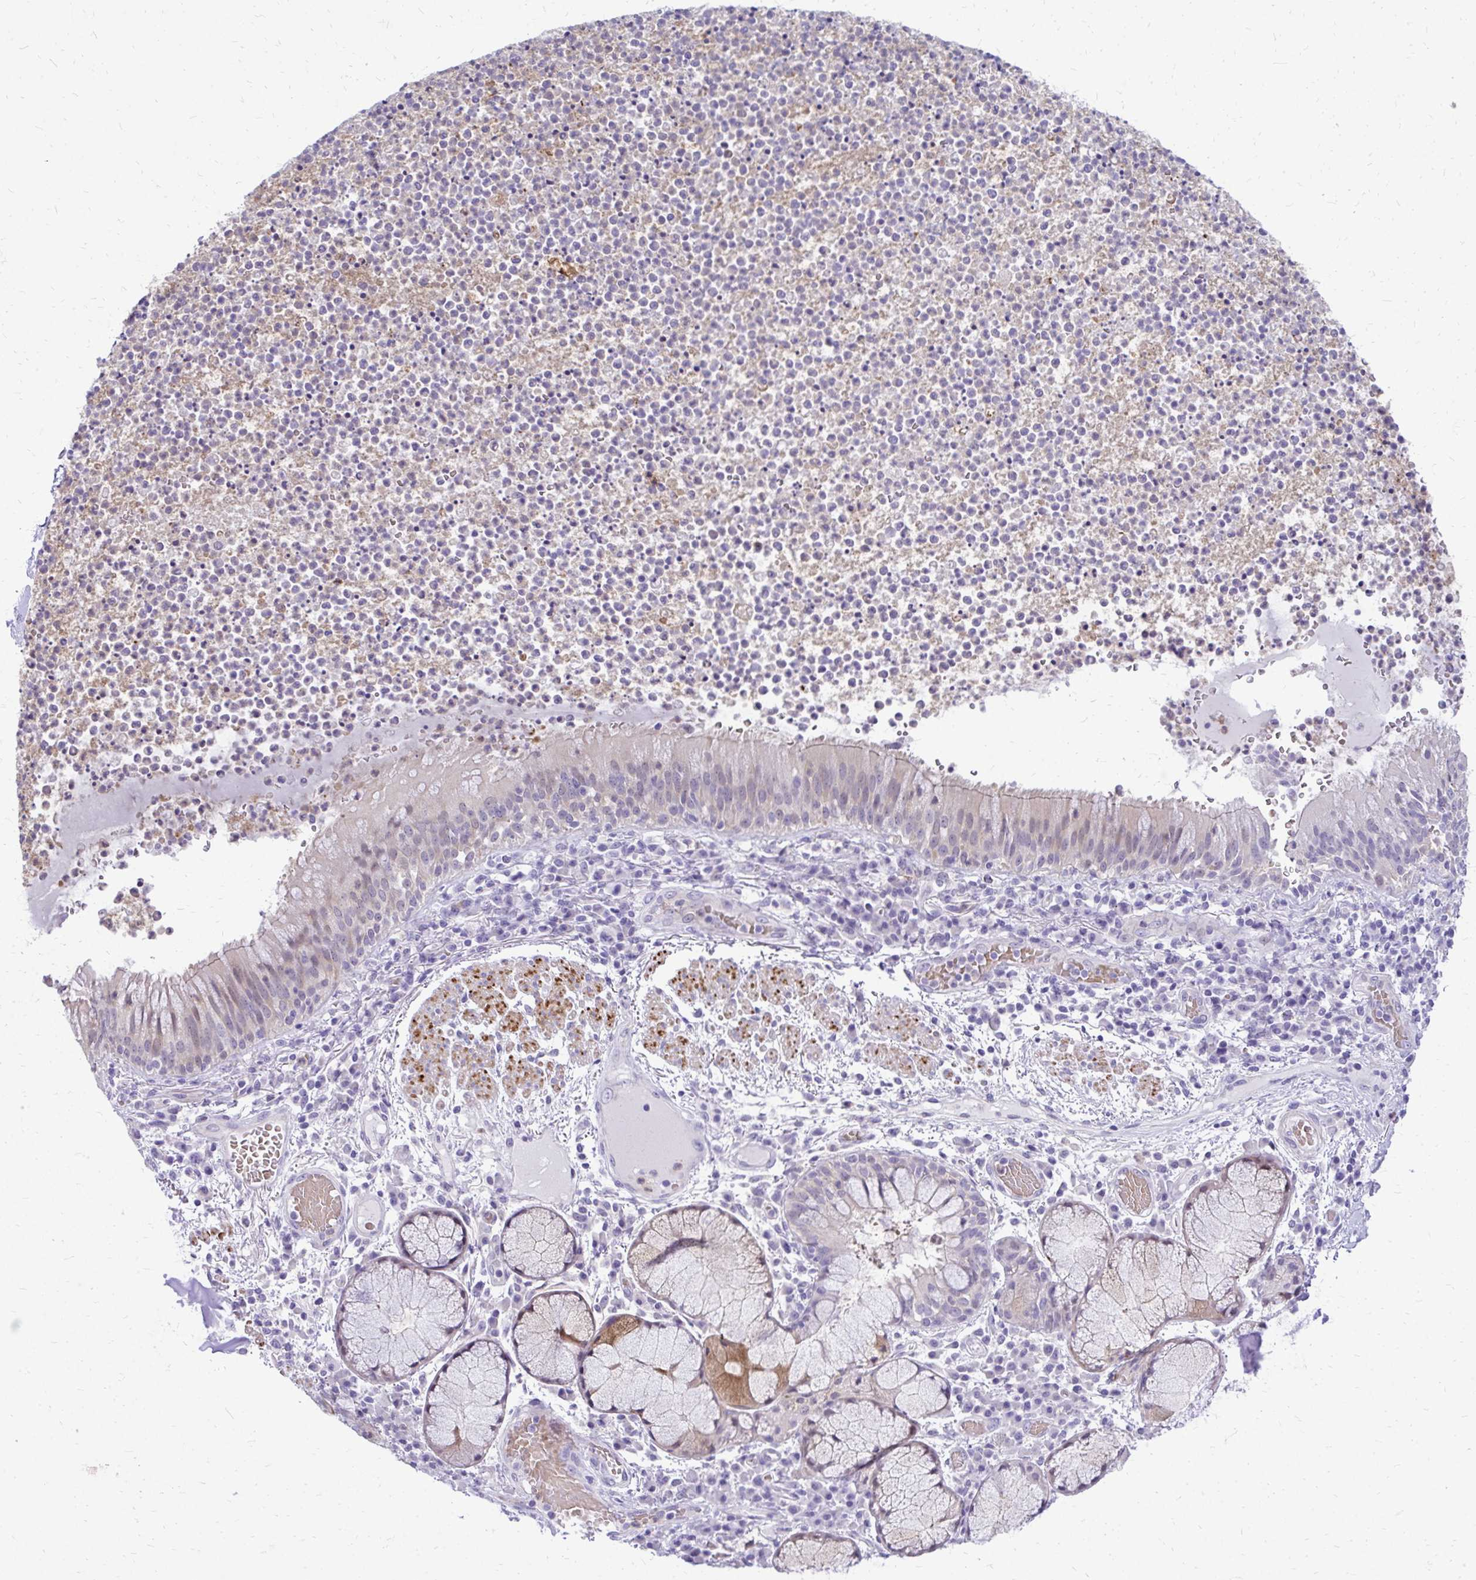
{"staining": {"intensity": "weak", "quantity": "<25%", "location": "cytoplasmic/membranous"}, "tissue": "bronchus", "cell_type": "Respiratory epithelial cells", "image_type": "normal", "snomed": [{"axis": "morphology", "description": "Normal tissue, NOS"}, {"axis": "topography", "description": "Lymph node"}, {"axis": "topography", "description": "Bronchus"}], "caption": "Immunohistochemical staining of normal bronchus shows no significant expression in respiratory epithelial cells.", "gene": "ZSWIM9", "patient": {"sex": "male", "age": 56}}